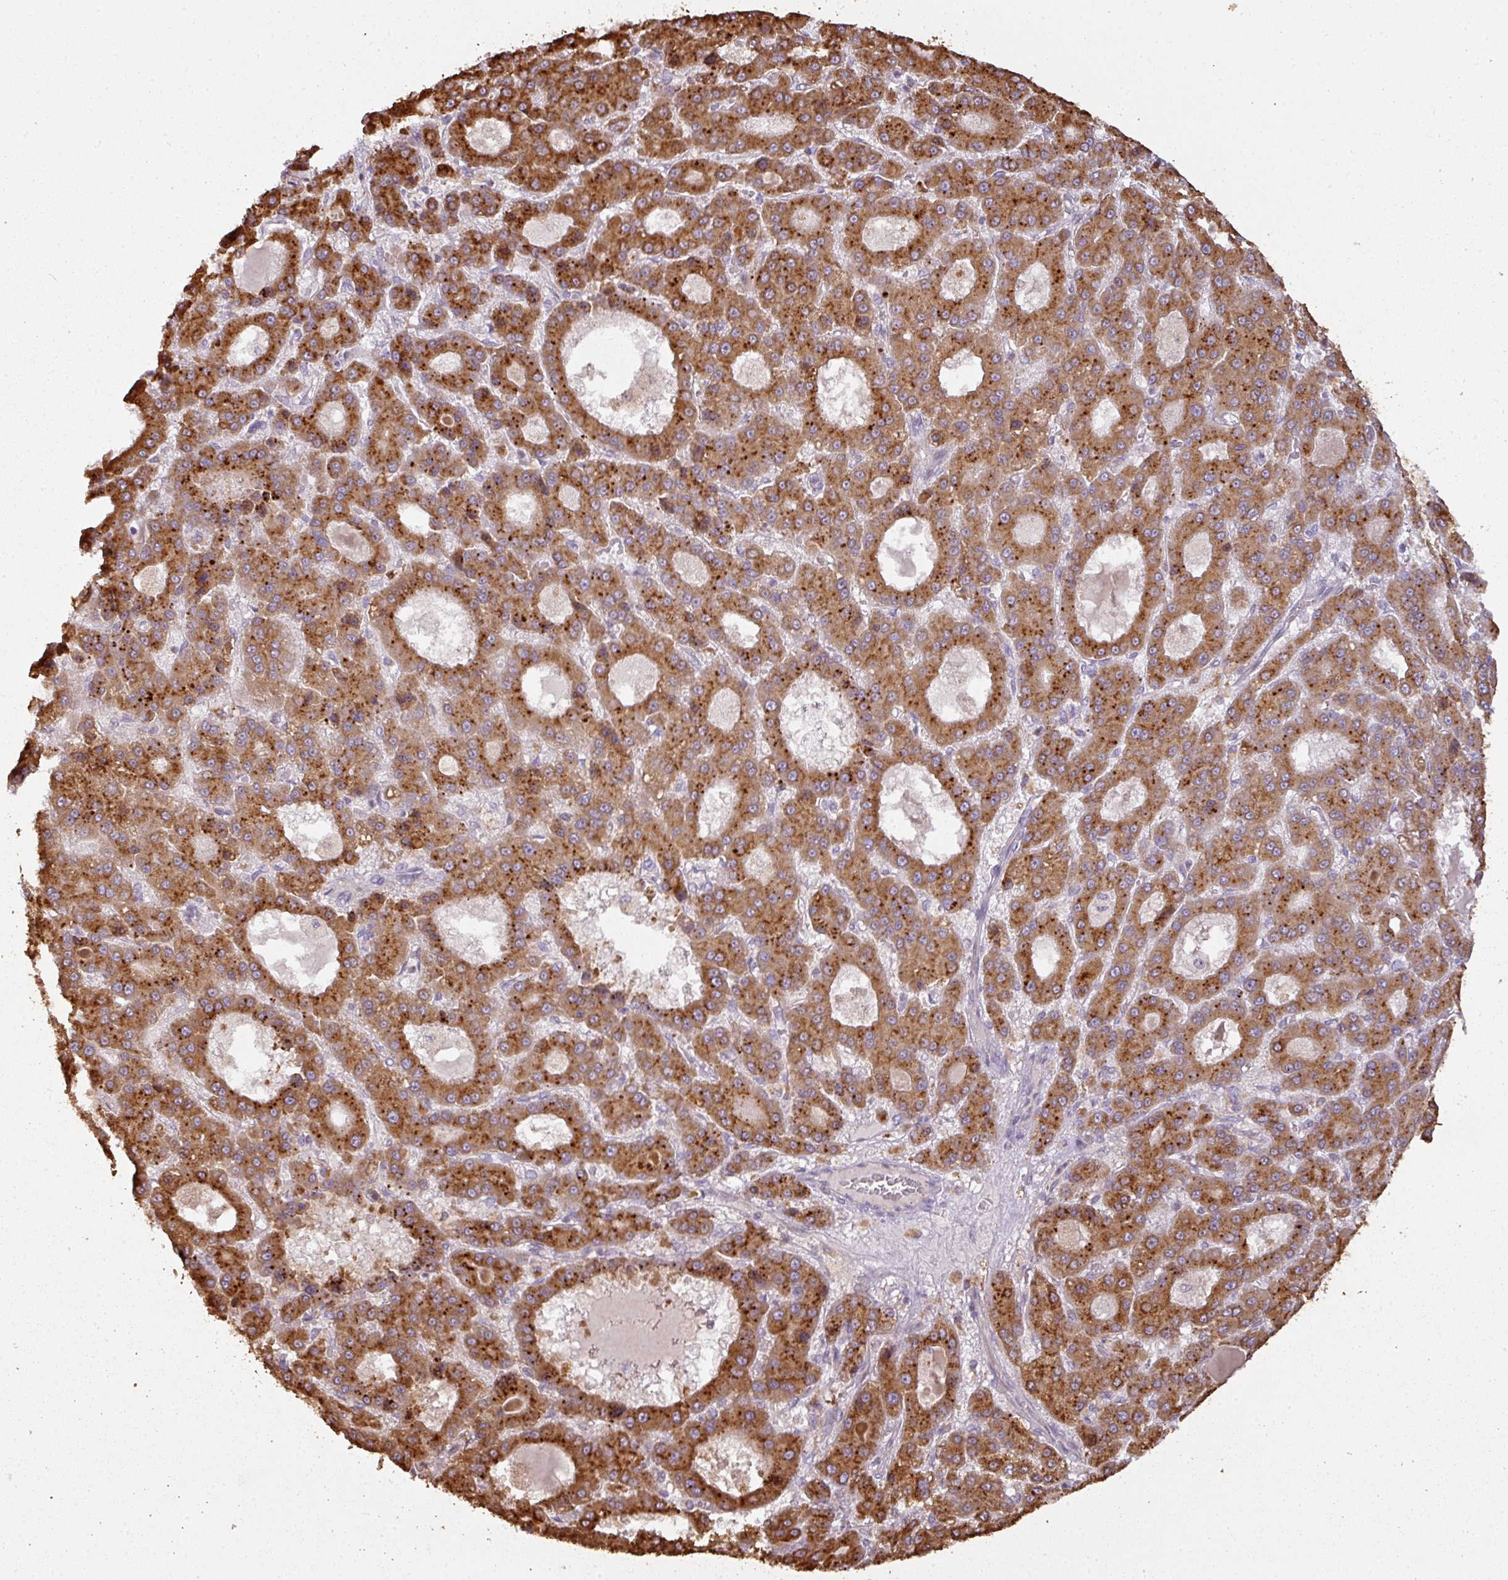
{"staining": {"intensity": "moderate", "quantity": ">75%", "location": "cytoplasmic/membranous"}, "tissue": "liver cancer", "cell_type": "Tumor cells", "image_type": "cancer", "snomed": [{"axis": "morphology", "description": "Carcinoma, Hepatocellular, NOS"}, {"axis": "topography", "description": "Liver"}], "caption": "An IHC micrograph of neoplastic tissue is shown. Protein staining in brown labels moderate cytoplasmic/membranous positivity in liver cancer within tumor cells.", "gene": "CXCR5", "patient": {"sex": "male", "age": 70}}